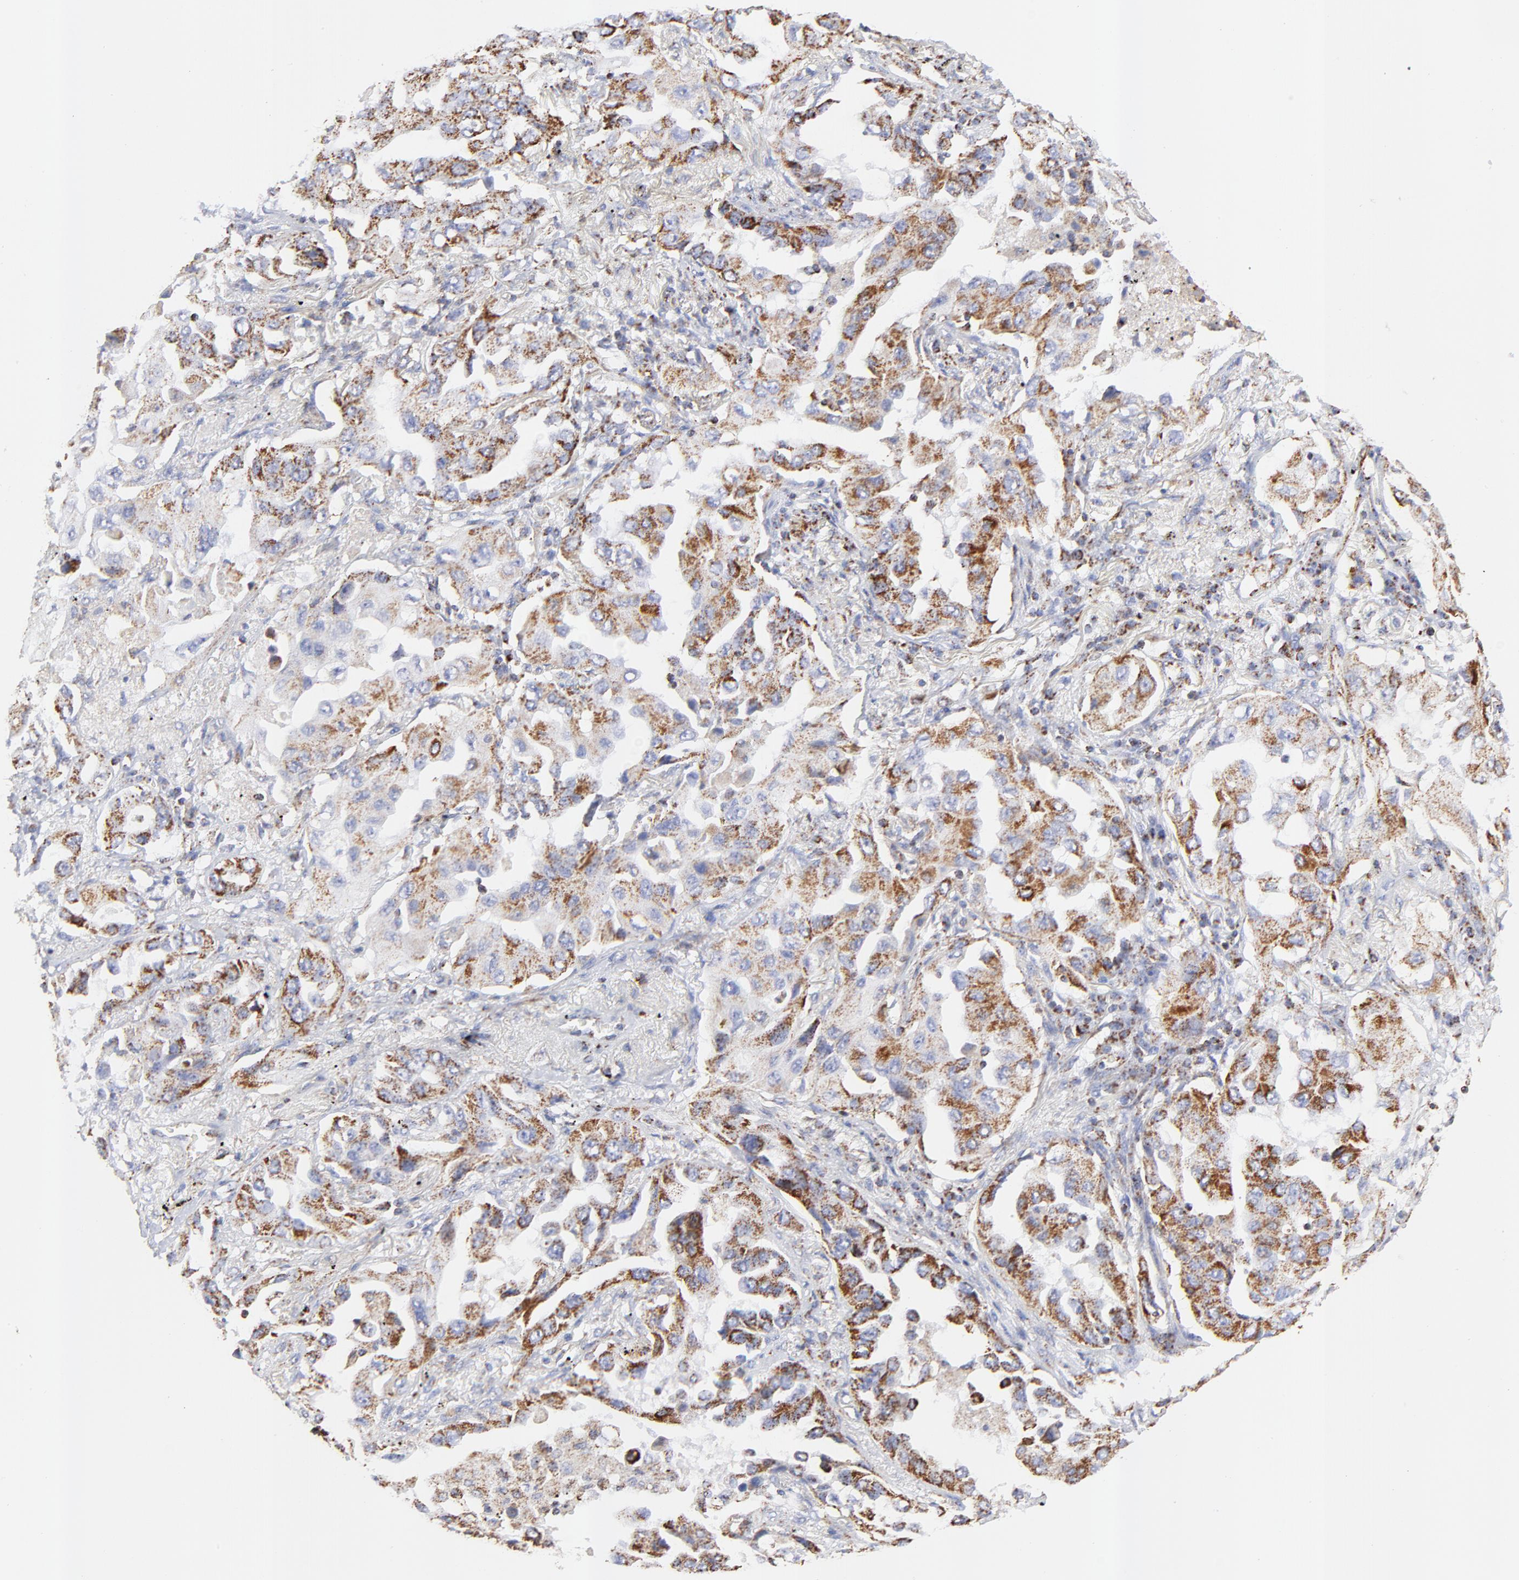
{"staining": {"intensity": "strong", "quantity": ">75%", "location": "cytoplasmic/membranous"}, "tissue": "lung cancer", "cell_type": "Tumor cells", "image_type": "cancer", "snomed": [{"axis": "morphology", "description": "Adenocarcinoma, NOS"}, {"axis": "topography", "description": "Lung"}], "caption": "Protein staining of lung cancer (adenocarcinoma) tissue reveals strong cytoplasmic/membranous staining in about >75% of tumor cells.", "gene": "COX4I1", "patient": {"sex": "female", "age": 65}}